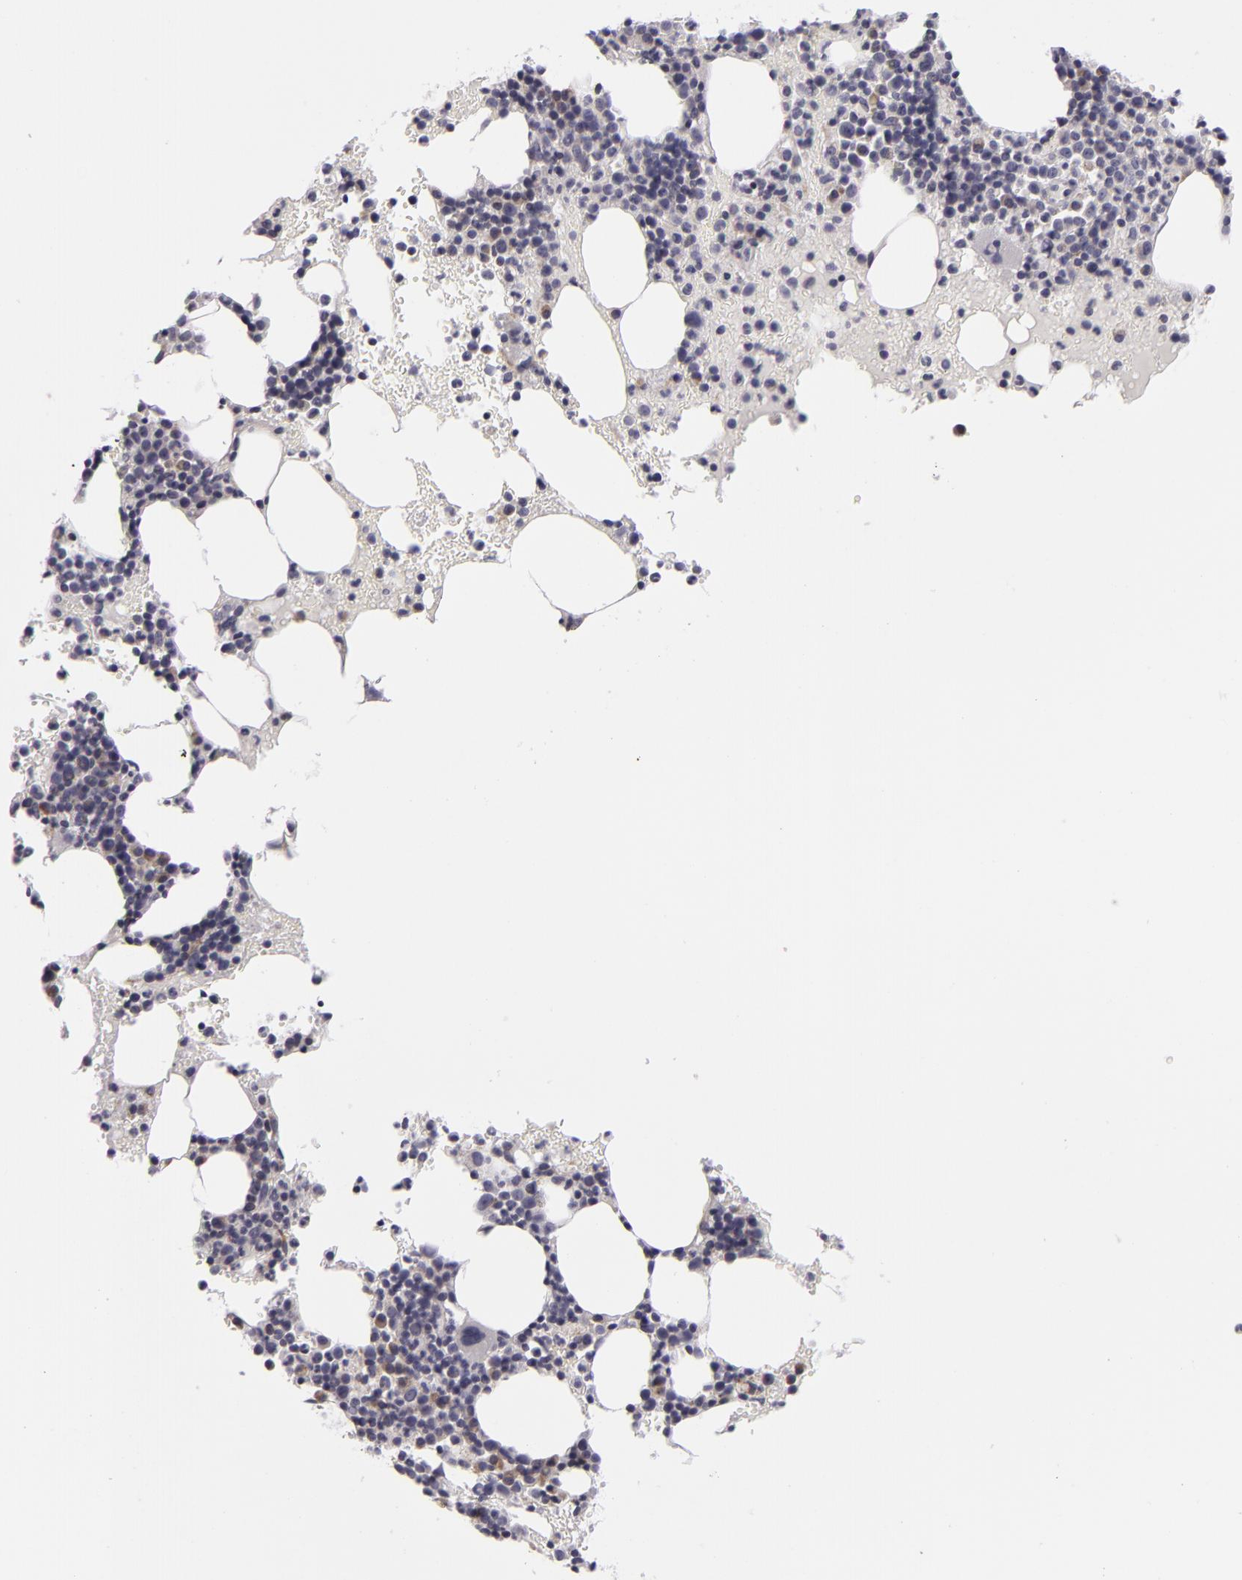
{"staining": {"intensity": "weak", "quantity": "<25%", "location": "cytoplasmic/membranous"}, "tissue": "bone marrow", "cell_type": "Hematopoietic cells", "image_type": "normal", "snomed": [{"axis": "morphology", "description": "Normal tissue, NOS"}, {"axis": "topography", "description": "Bone marrow"}], "caption": "The histopathology image exhibits no staining of hematopoietic cells in benign bone marrow.", "gene": "ATP2B3", "patient": {"sex": "female", "age": 88}}